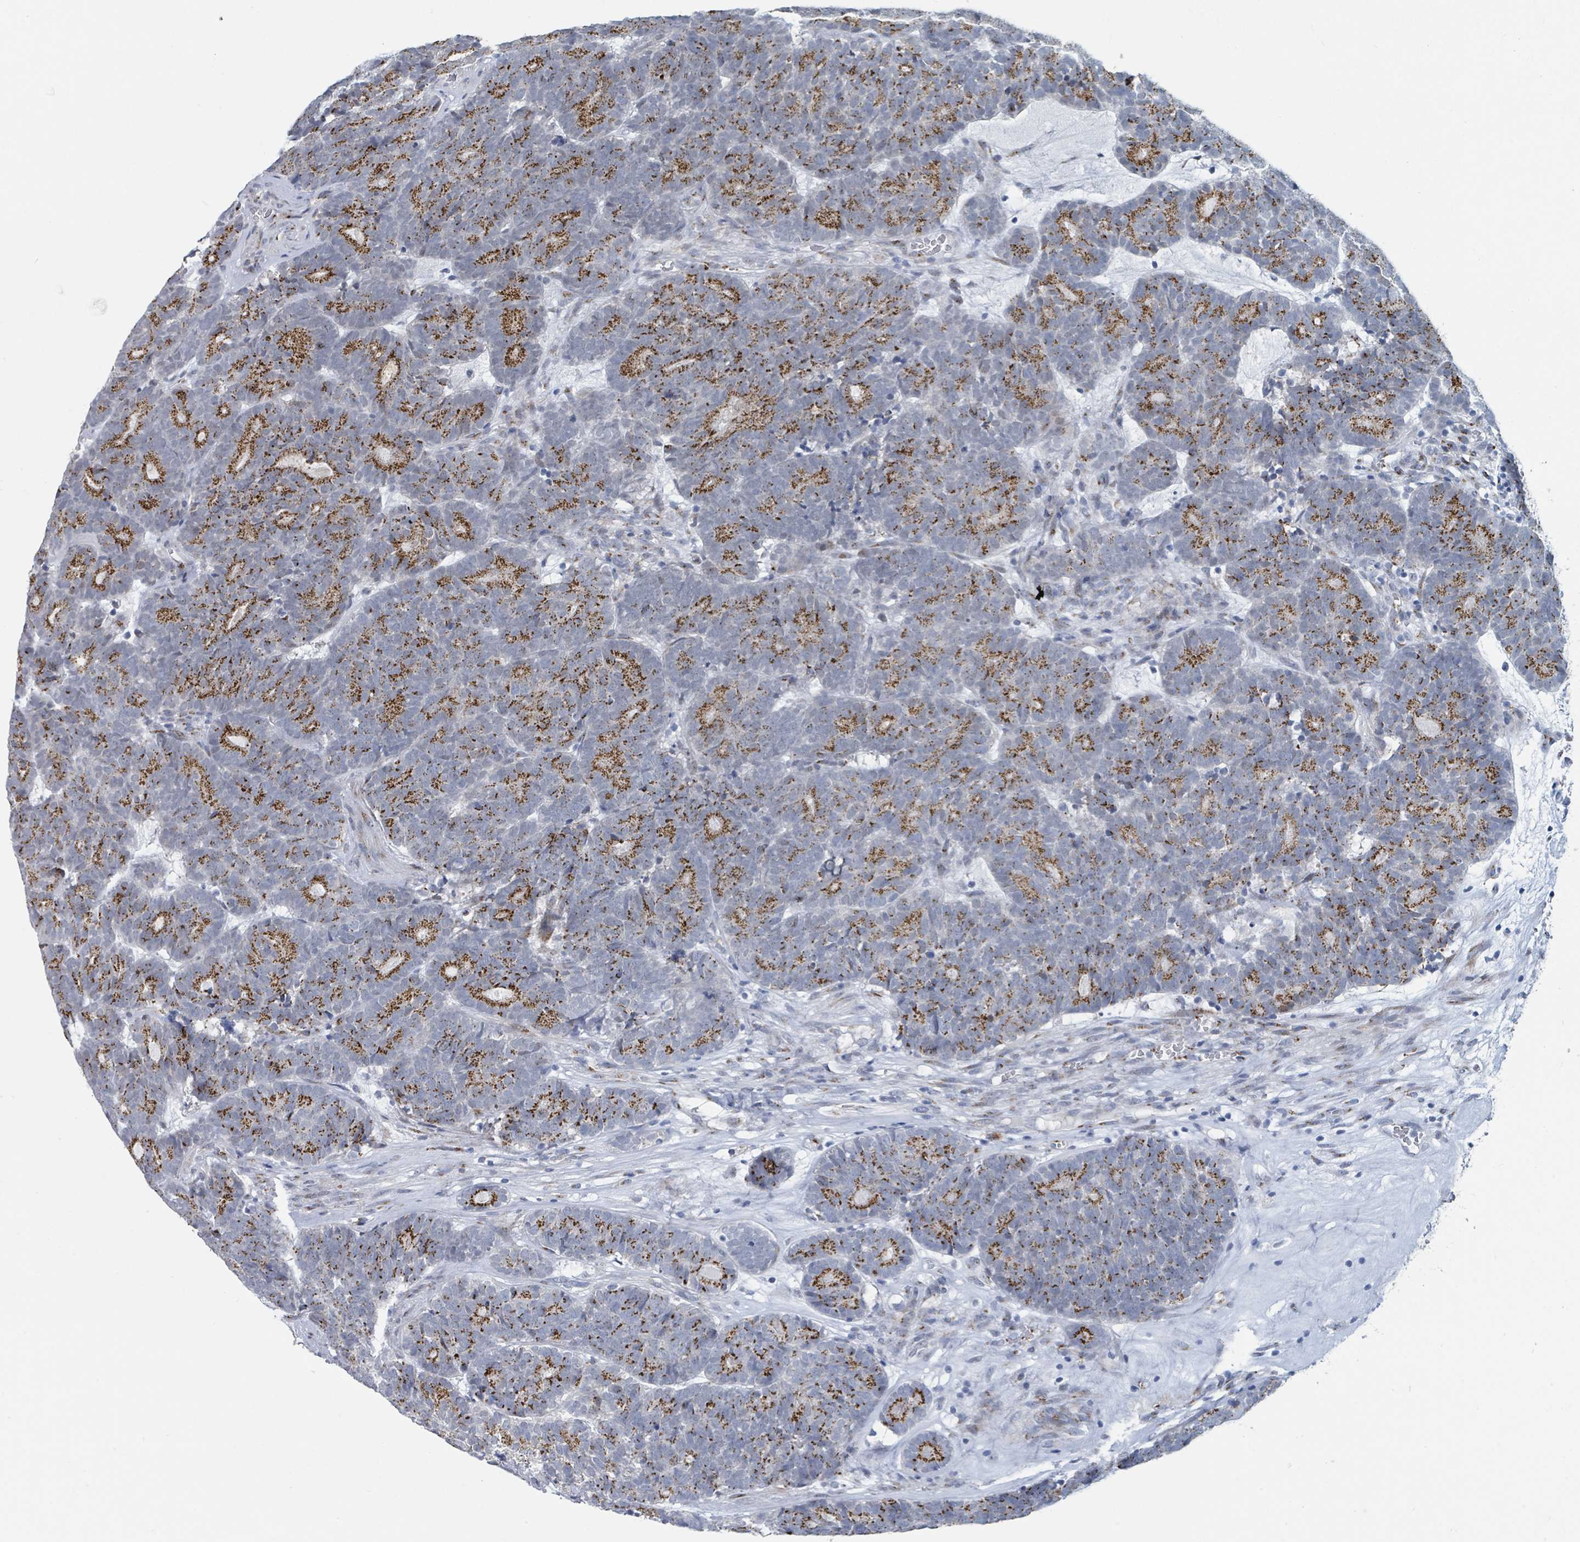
{"staining": {"intensity": "moderate", "quantity": "25%-75%", "location": "cytoplasmic/membranous"}, "tissue": "head and neck cancer", "cell_type": "Tumor cells", "image_type": "cancer", "snomed": [{"axis": "morphology", "description": "Adenocarcinoma, NOS"}, {"axis": "topography", "description": "Head-Neck"}], "caption": "Tumor cells reveal moderate cytoplasmic/membranous staining in about 25%-75% of cells in head and neck cancer (adenocarcinoma). The protein of interest is stained brown, and the nuclei are stained in blue (DAB (3,3'-diaminobenzidine) IHC with brightfield microscopy, high magnification).", "gene": "DCAF5", "patient": {"sex": "female", "age": 81}}